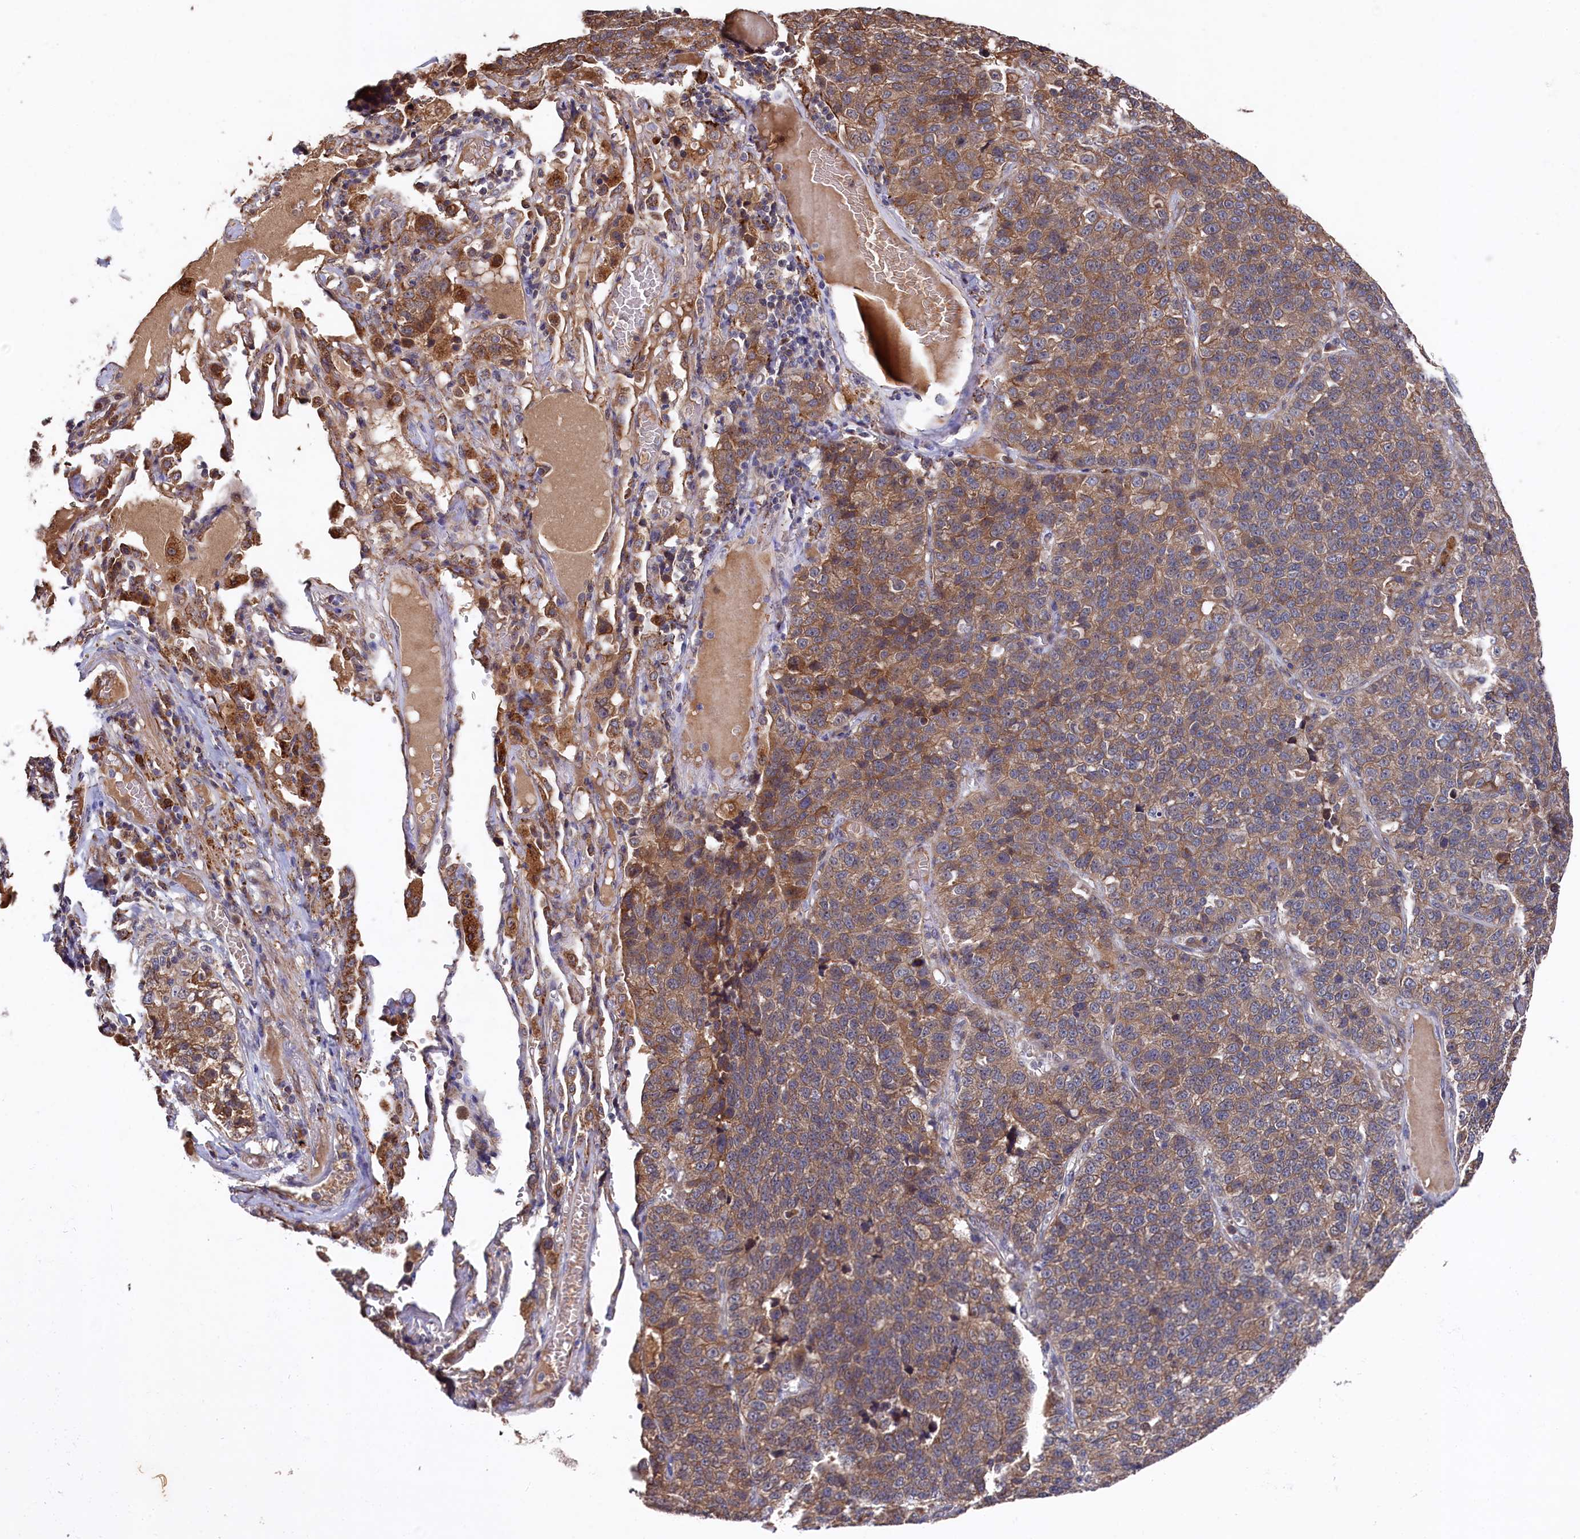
{"staining": {"intensity": "moderate", "quantity": ">75%", "location": "cytoplasmic/membranous"}, "tissue": "lung cancer", "cell_type": "Tumor cells", "image_type": "cancer", "snomed": [{"axis": "morphology", "description": "Adenocarcinoma, NOS"}, {"axis": "topography", "description": "Lung"}], "caption": "Immunohistochemical staining of human lung adenocarcinoma displays moderate cytoplasmic/membranous protein staining in about >75% of tumor cells. Using DAB (brown) and hematoxylin (blue) stains, captured at high magnification using brightfield microscopy.", "gene": "SLC12A4", "patient": {"sex": "male", "age": 49}}